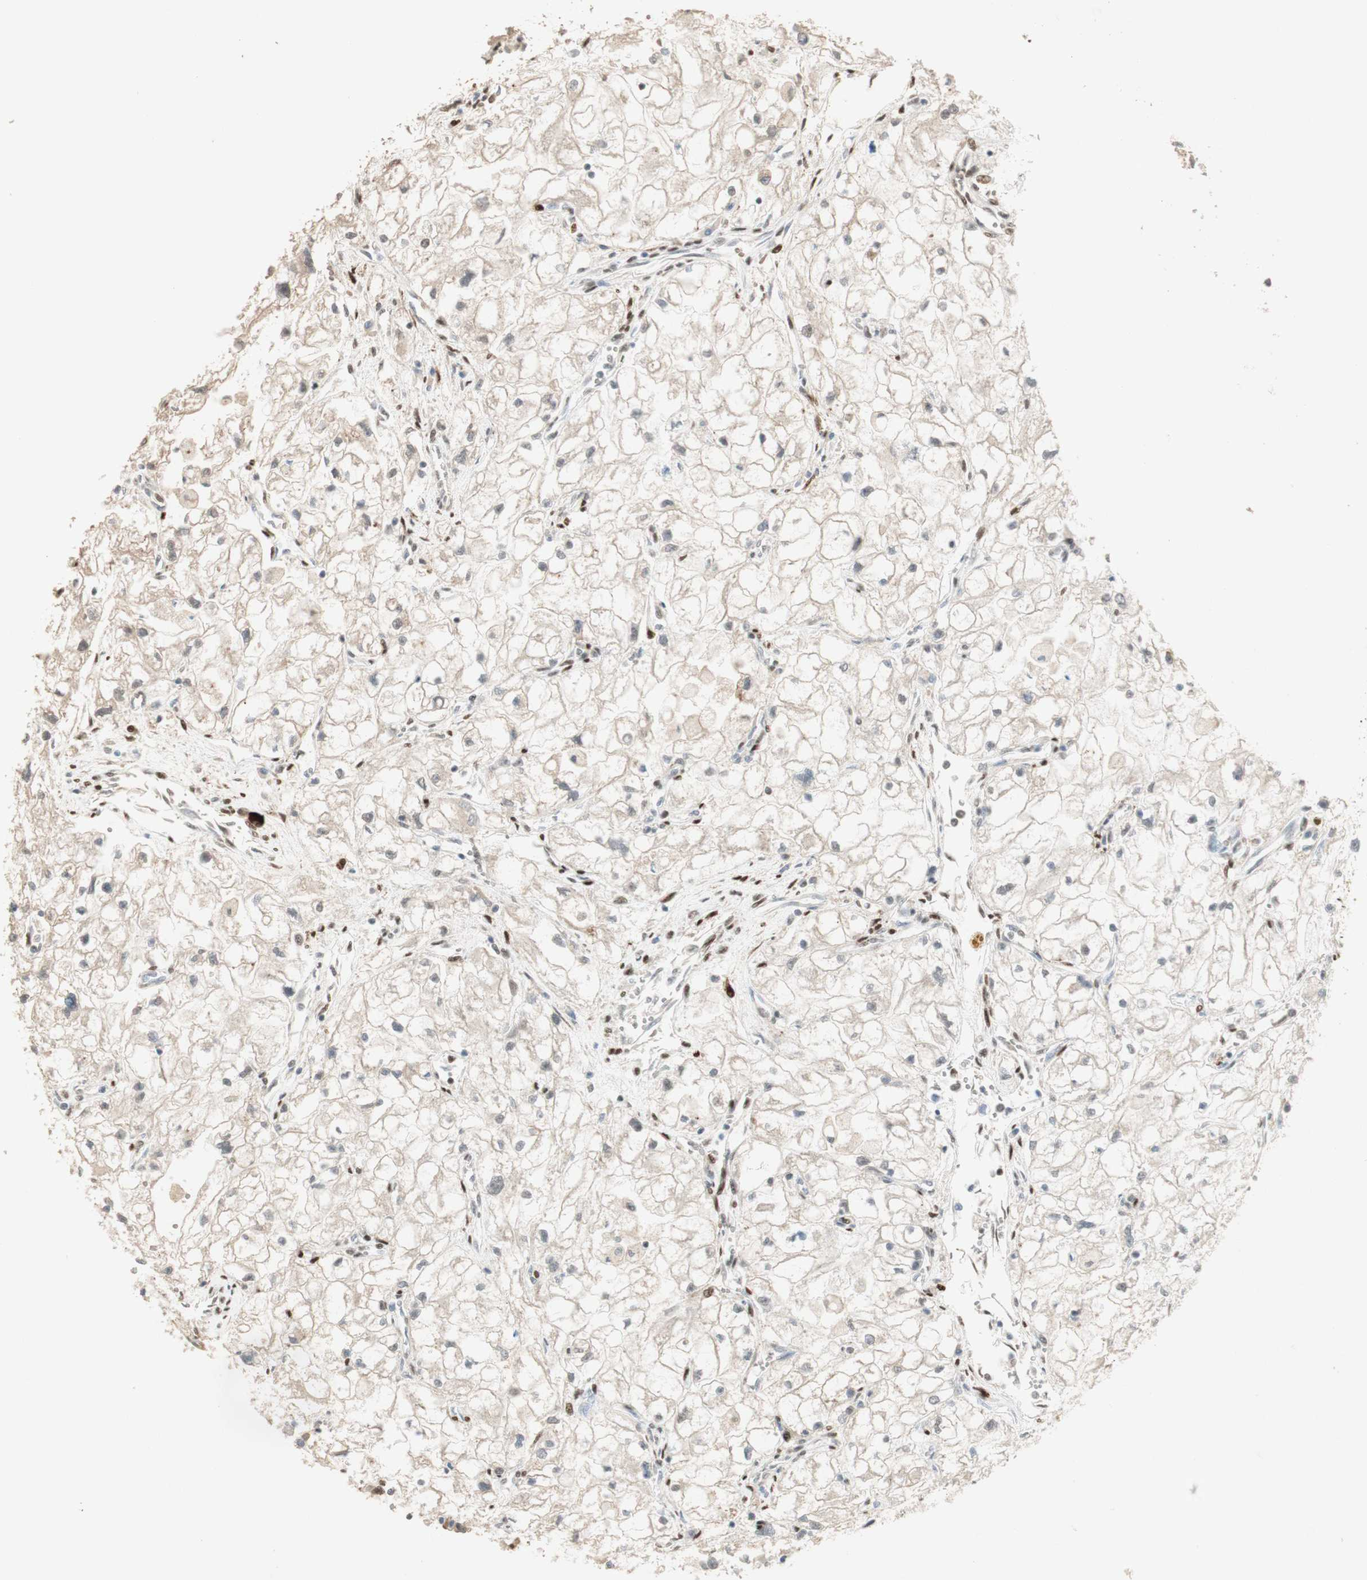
{"staining": {"intensity": "negative", "quantity": "none", "location": "none"}, "tissue": "renal cancer", "cell_type": "Tumor cells", "image_type": "cancer", "snomed": [{"axis": "morphology", "description": "Adenocarcinoma, NOS"}, {"axis": "topography", "description": "Kidney"}], "caption": "This is a photomicrograph of immunohistochemistry staining of renal cancer, which shows no staining in tumor cells.", "gene": "FOXP1", "patient": {"sex": "female", "age": 70}}